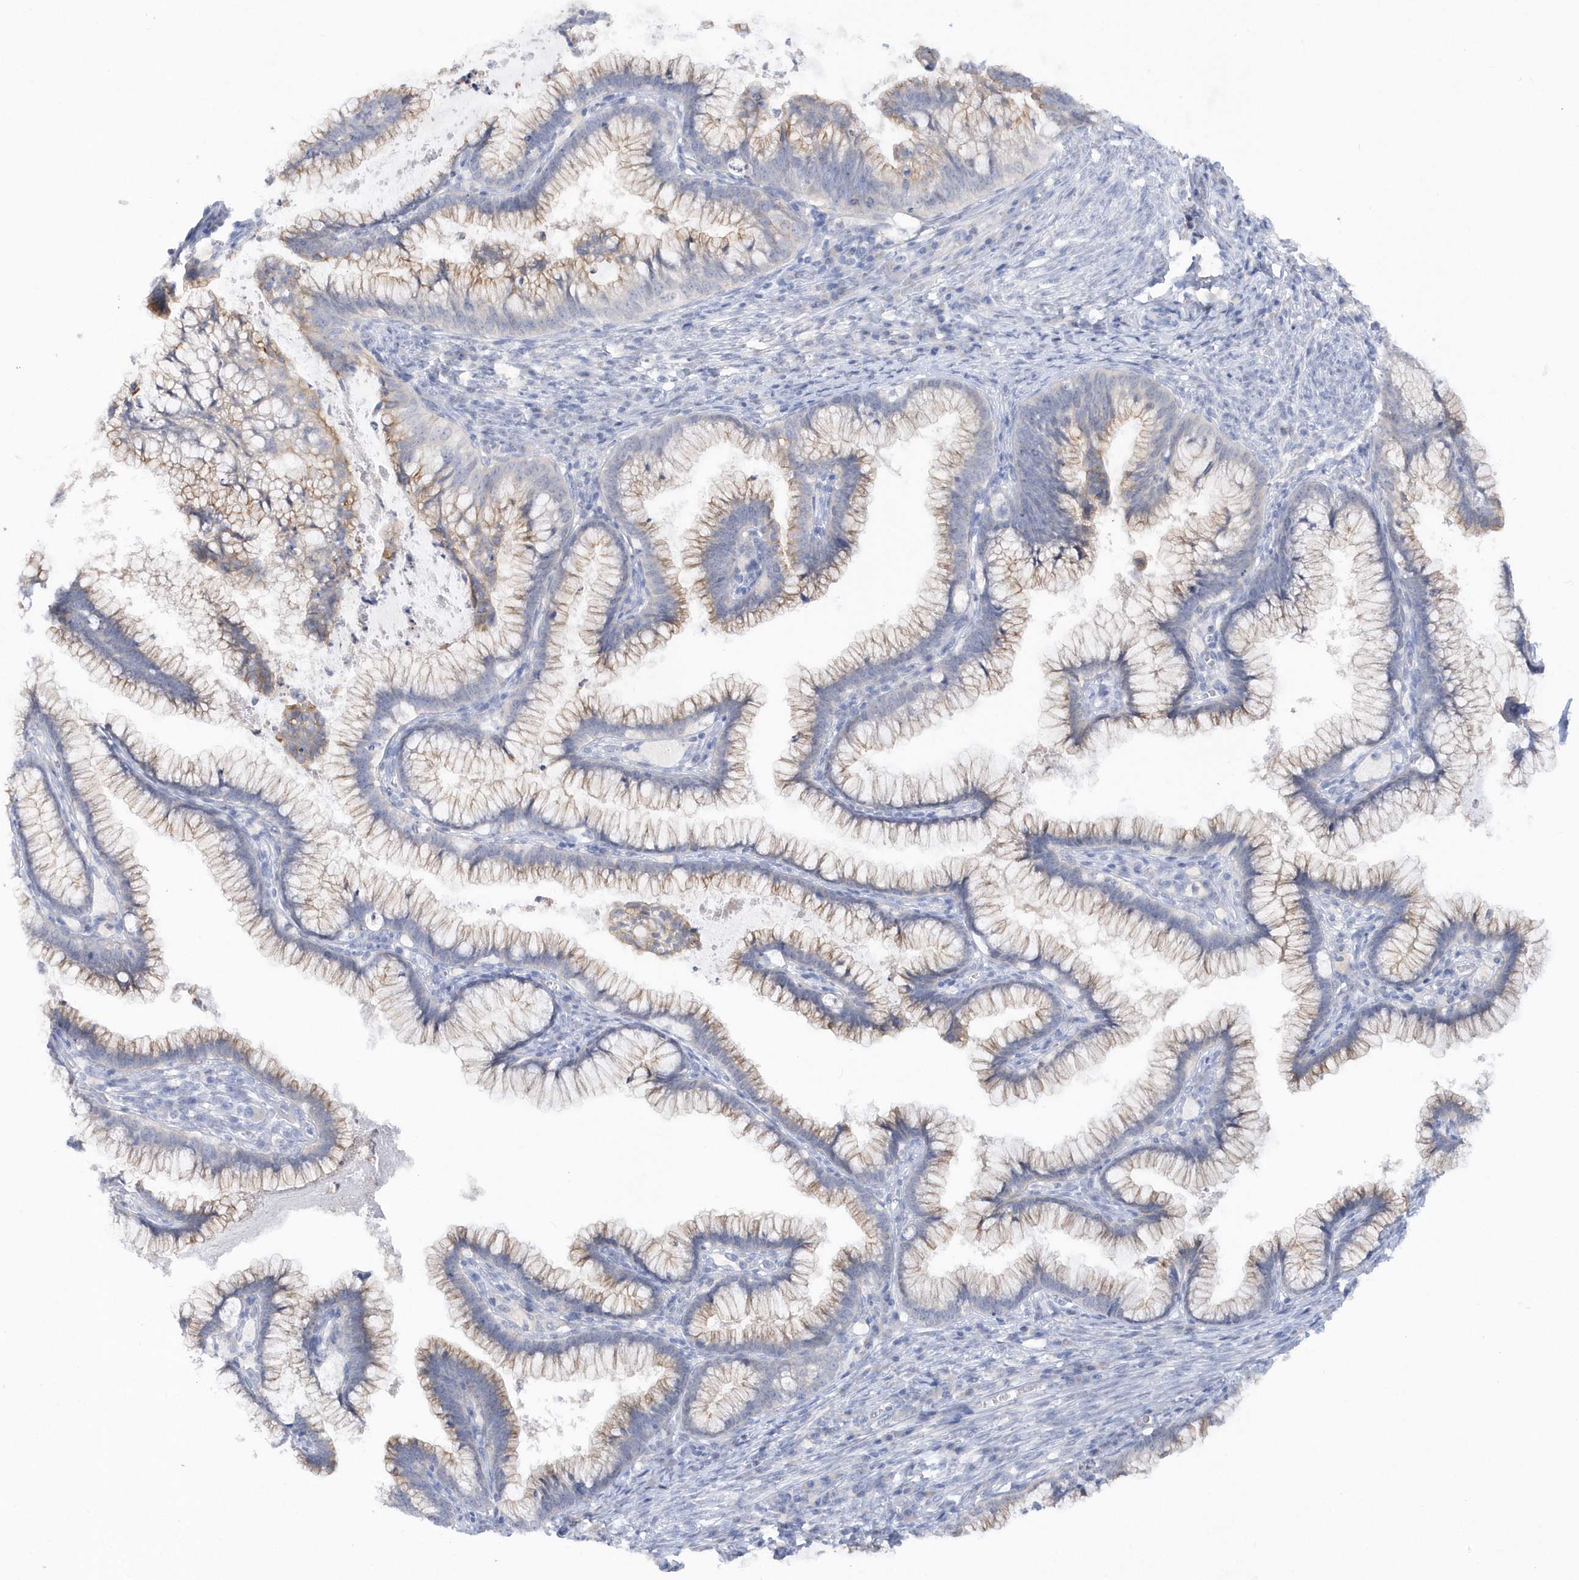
{"staining": {"intensity": "weak", "quantity": "25%-75%", "location": "cytoplasmic/membranous"}, "tissue": "cervical cancer", "cell_type": "Tumor cells", "image_type": "cancer", "snomed": [{"axis": "morphology", "description": "Adenocarcinoma, NOS"}, {"axis": "topography", "description": "Cervix"}], "caption": "This histopathology image reveals immunohistochemistry (IHC) staining of human cervical adenocarcinoma, with low weak cytoplasmic/membranous staining in approximately 25%-75% of tumor cells.", "gene": "RPE", "patient": {"sex": "female", "age": 36}}